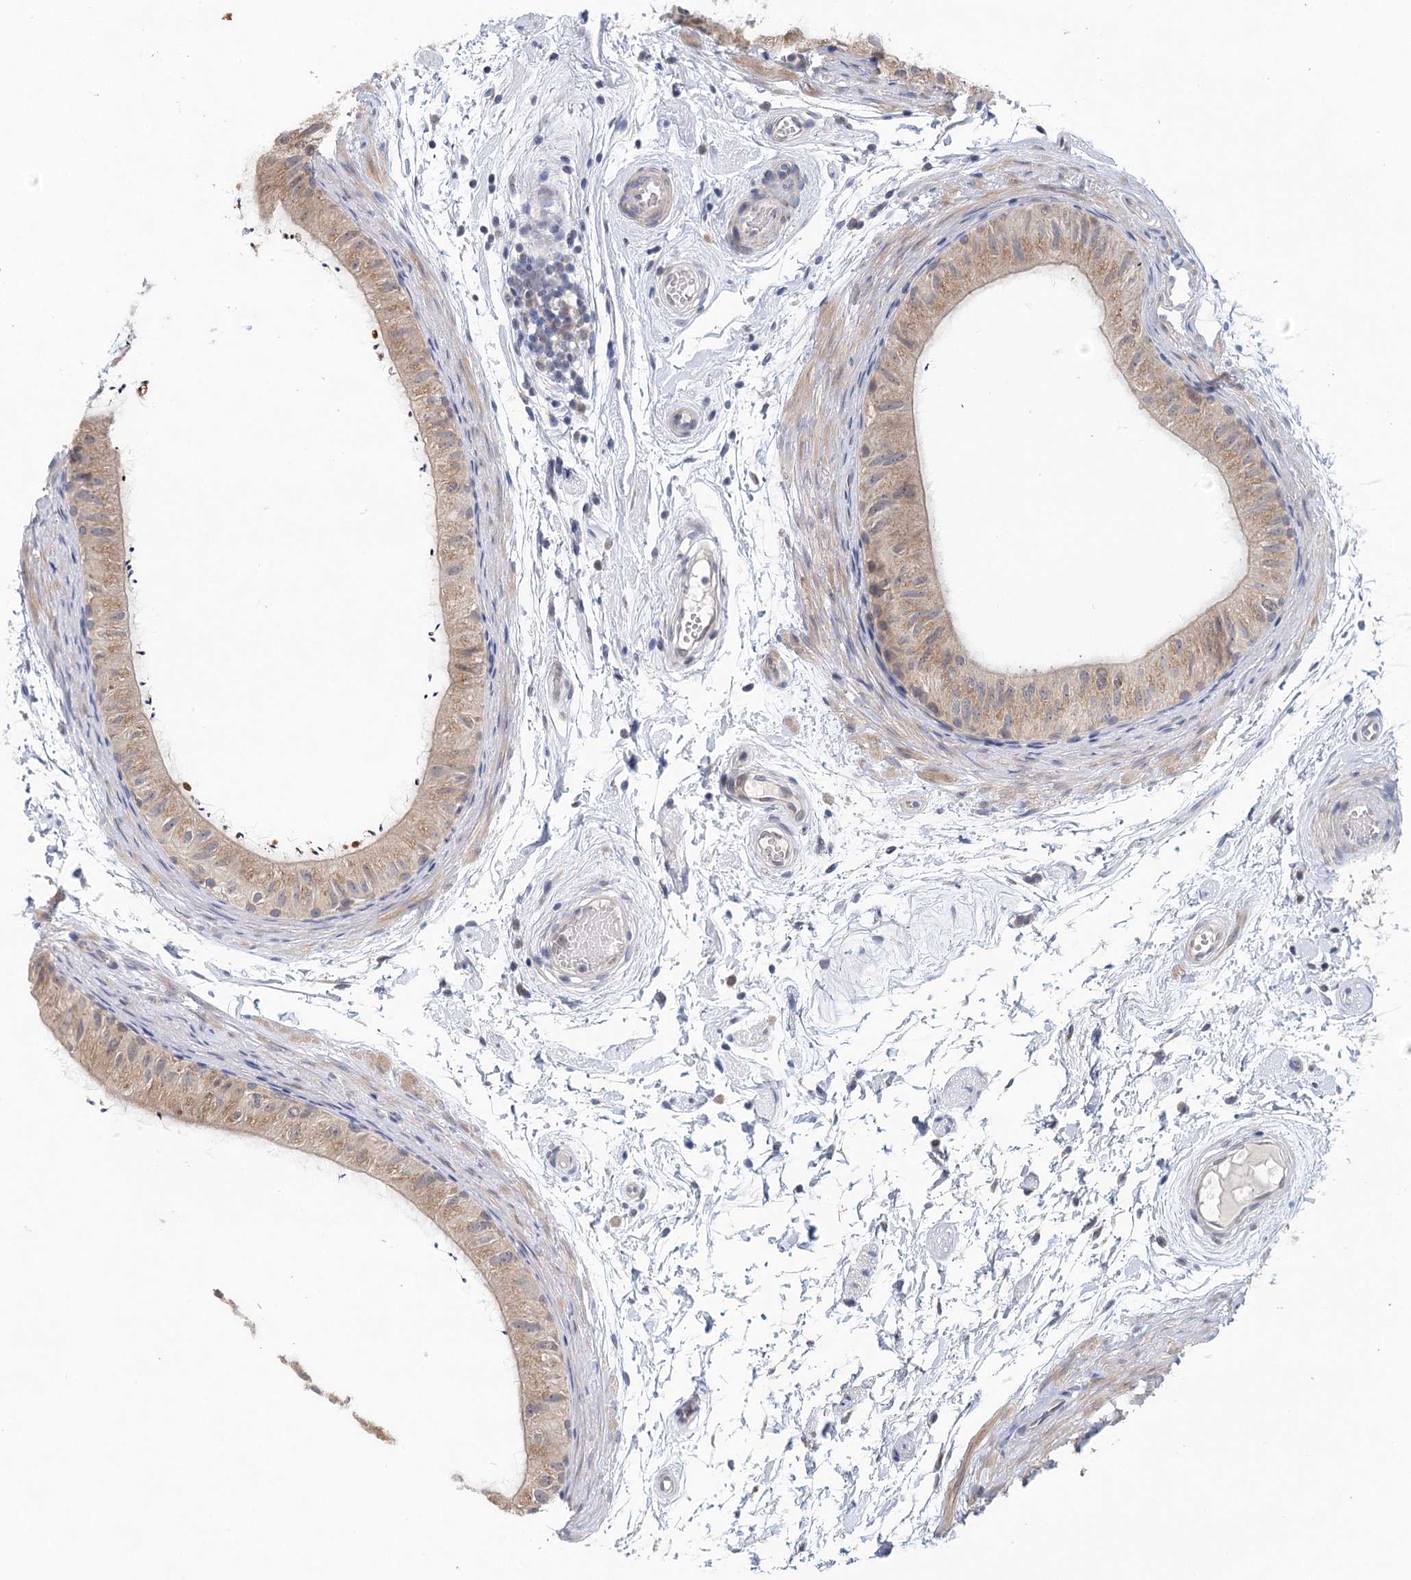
{"staining": {"intensity": "moderate", "quantity": ">75%", "location": "cytoplasmic/membranous"}, "tissue": "epididymis", "cell_type": "Glandular cells", "image_type": "normal", "snomed": [{"axis": "morphology", "description": "Normal tissue, NOS"}, {"axis": "topography", "description": "Epididymis"}], "caption": "Immunohistochemical staining of benign human epididymis exhibits moderate cytoplasmic/membranous protein staining in about >75% of glandular cells.", "gene": "BLTP1", "patient": {"sex": "male", "age": 50}}